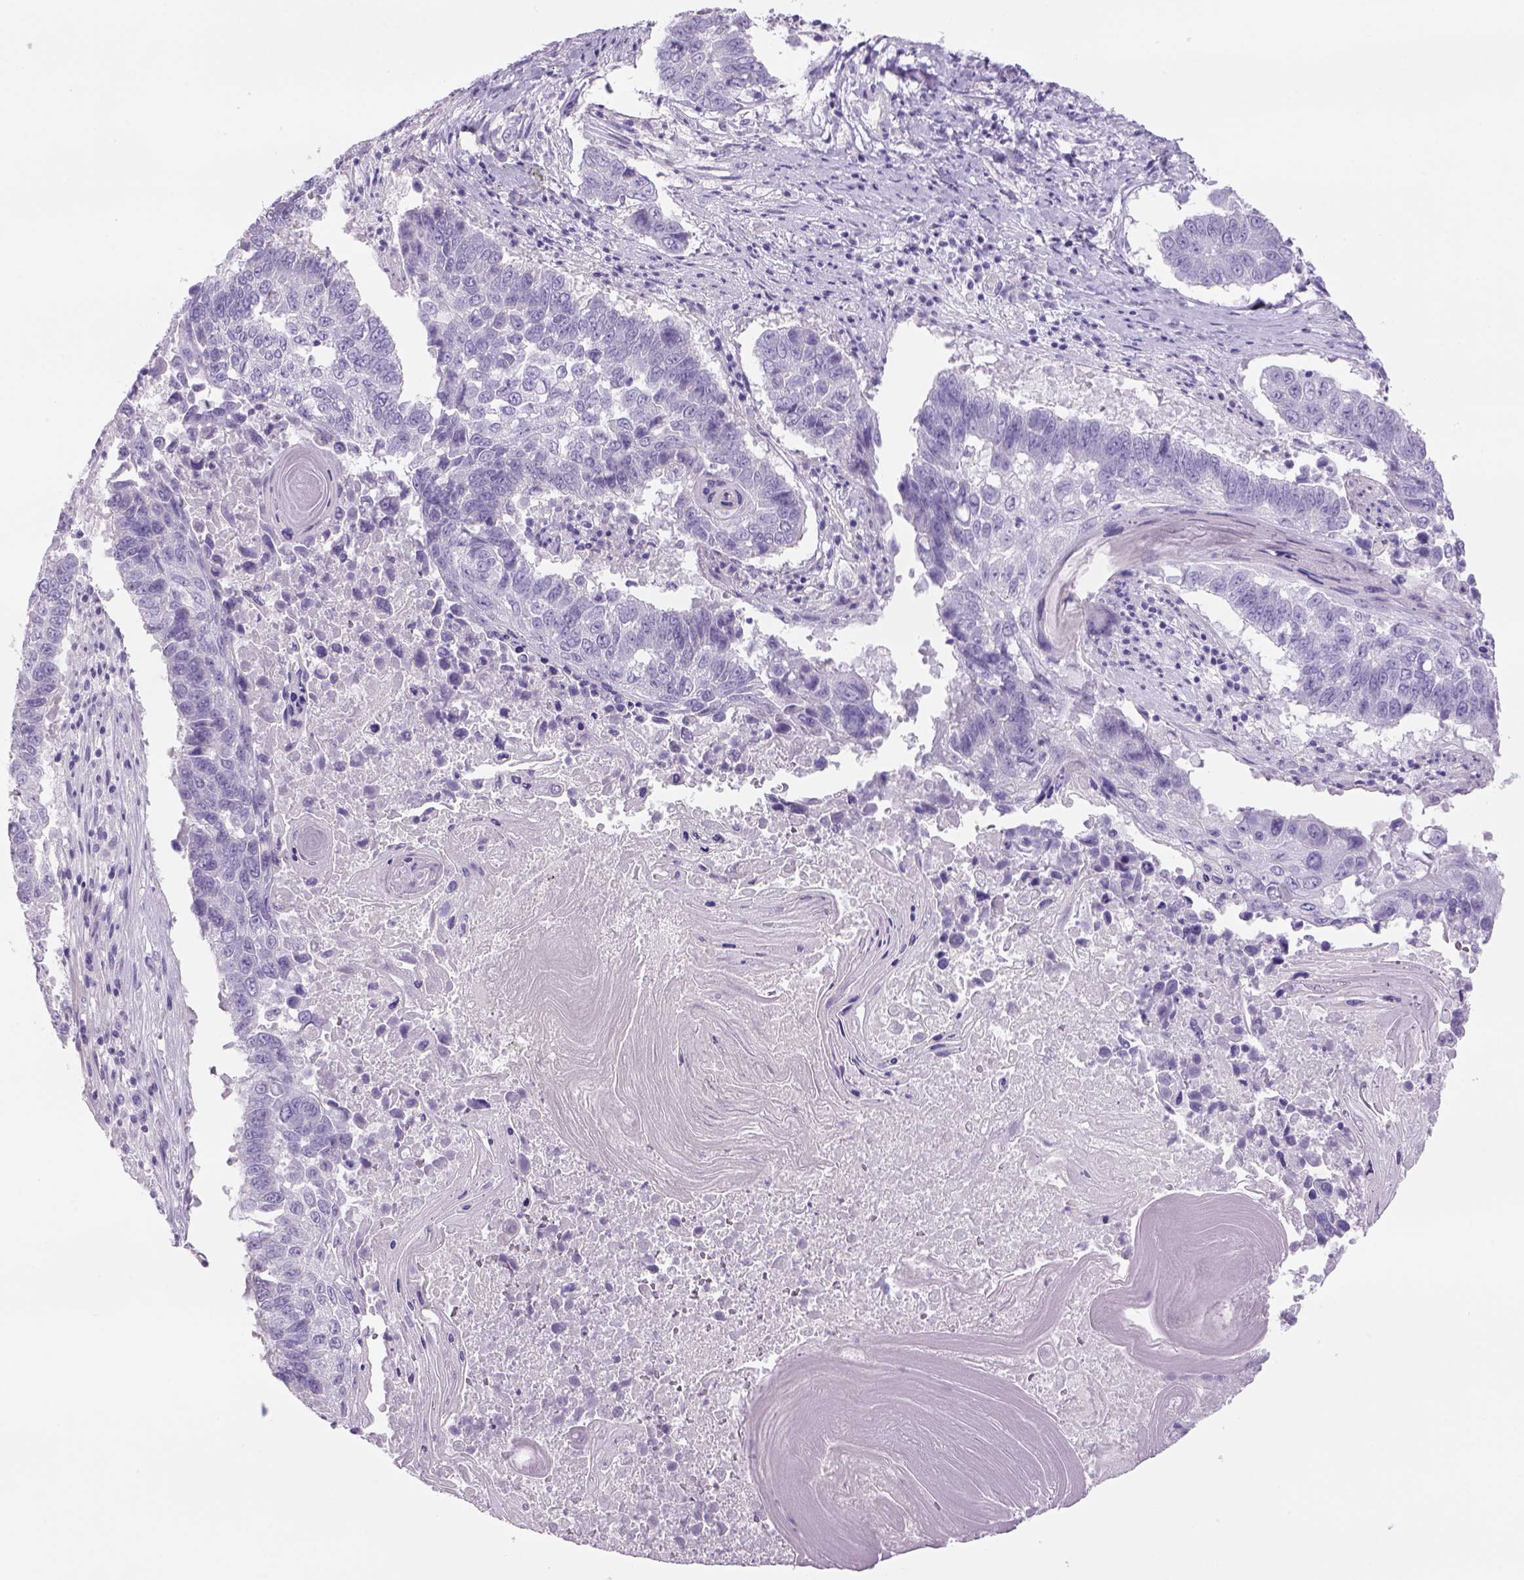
{"staining": {"intensity": "negative", "quantity": "none", "location": "none"}, "tissue": "lung cancer", "cell_type": "Tumor cells", "image_type": "cancer", "snomed": [{"axis": "morphology", "description": "Squamous cell carcinoma, NOS"}, {"axis": "topography", "description": "Lung"}], "caption": "This is an immunohistochemistry (IHC) image of lung cancer. There is no staining in tumor cells.", "gene": "TENM4", "patient": {"sex": "male", "age": 73}}